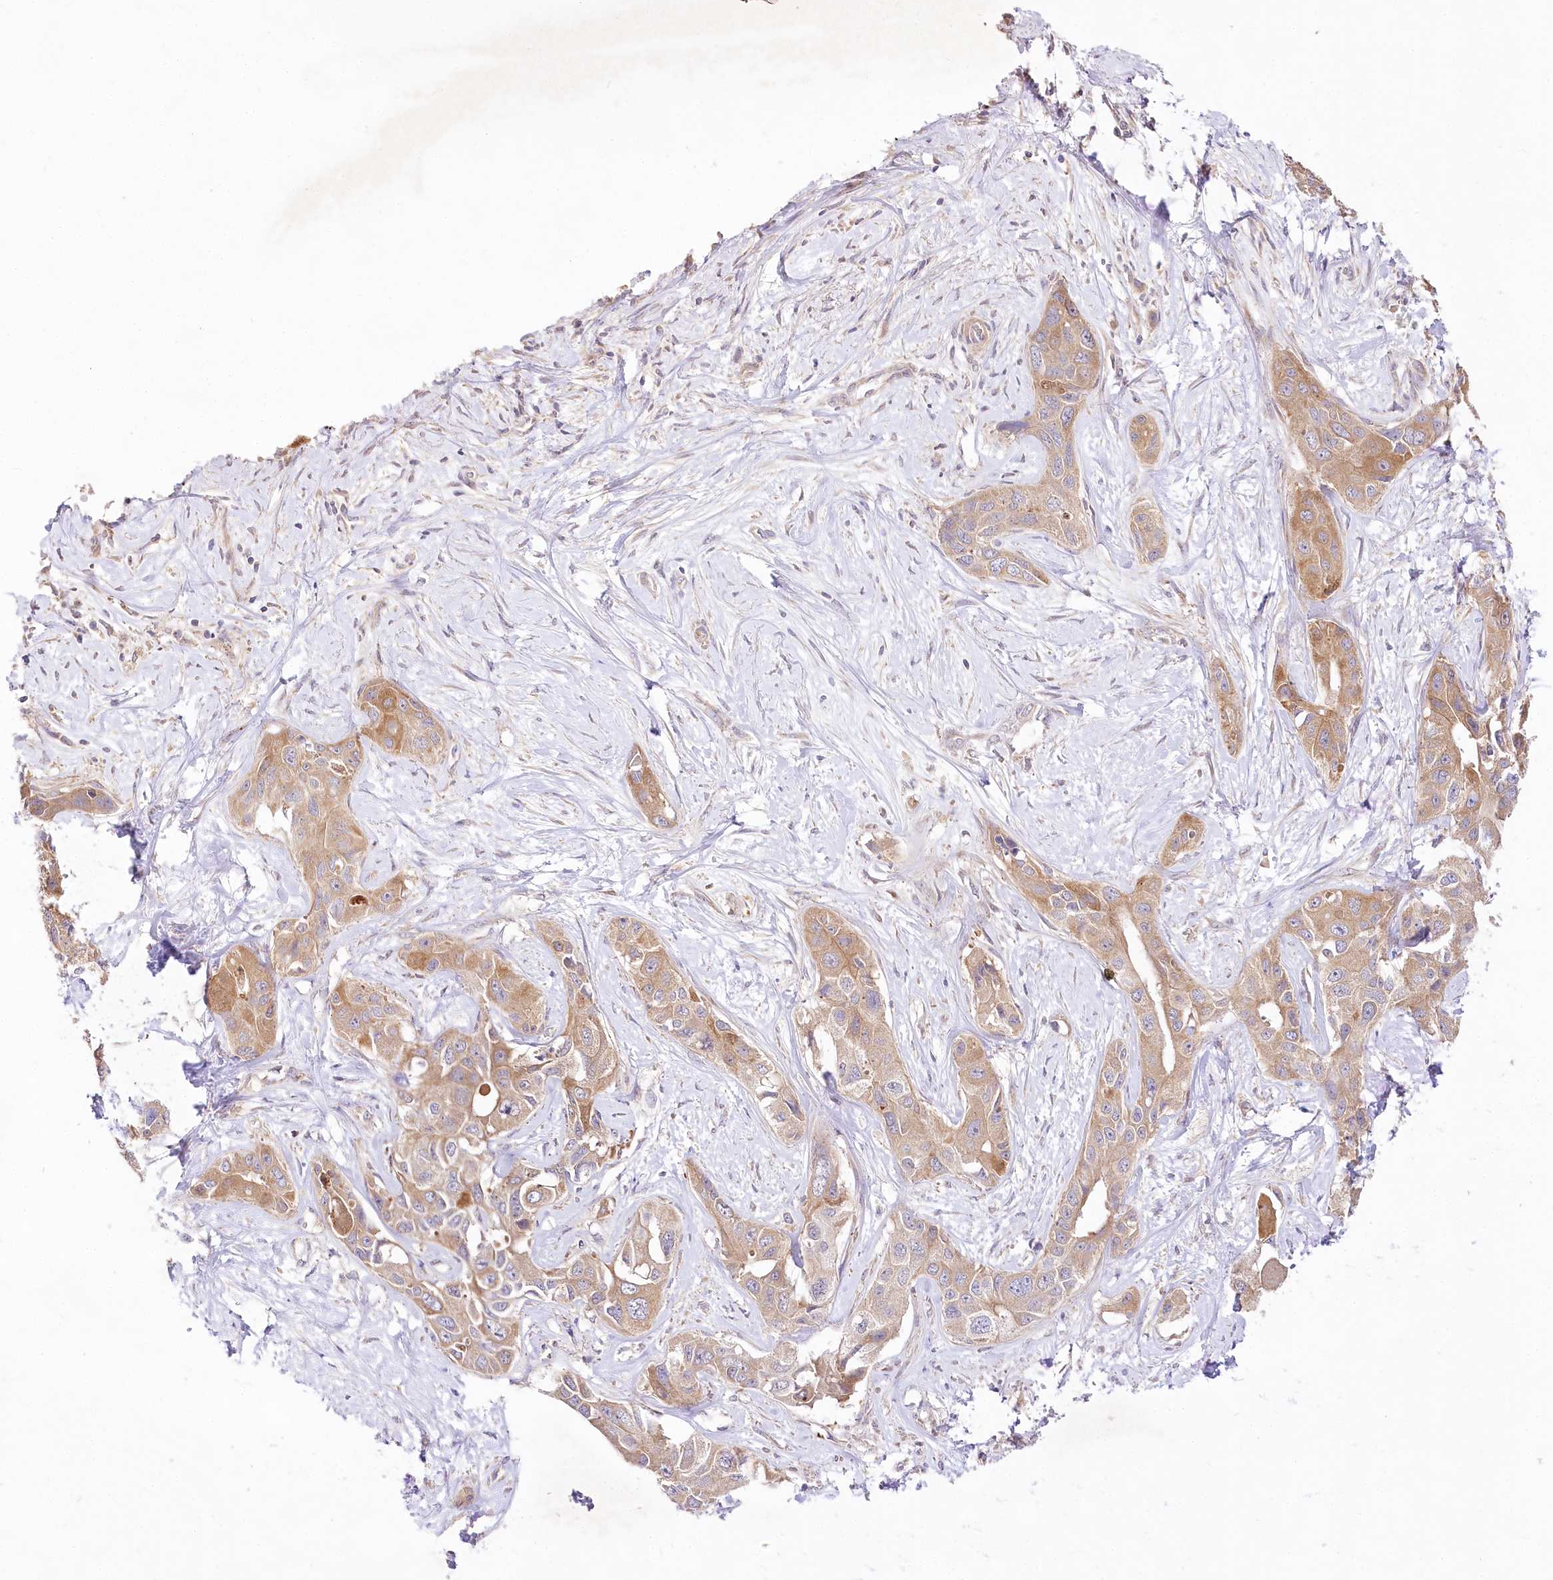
{"staining": {"intensity": "moderate", "quantity": ">75%", "location": "cytoplasmic/membranous"}, "tissue": "liver cancer", "cell_type": "Tumor cells", "image_type": "cancer", "snomed": [{"axis": "morphology", "description": "Cholangiocarcinoma"}, {"axis": "topography", "description": "Liver"}], "caption": "The immunohistochemical stain labels moderate cytoplasmic/membranous expression in tumor cells of liver cholangiocarcinoma tissue. The staining is performed using DAB brown chromogen to label protein expression. The nuclei are counter-stained blue using hematoxylin.", "gene": "PYROXD1", "patient": {"sex": "male", "age": 59}}